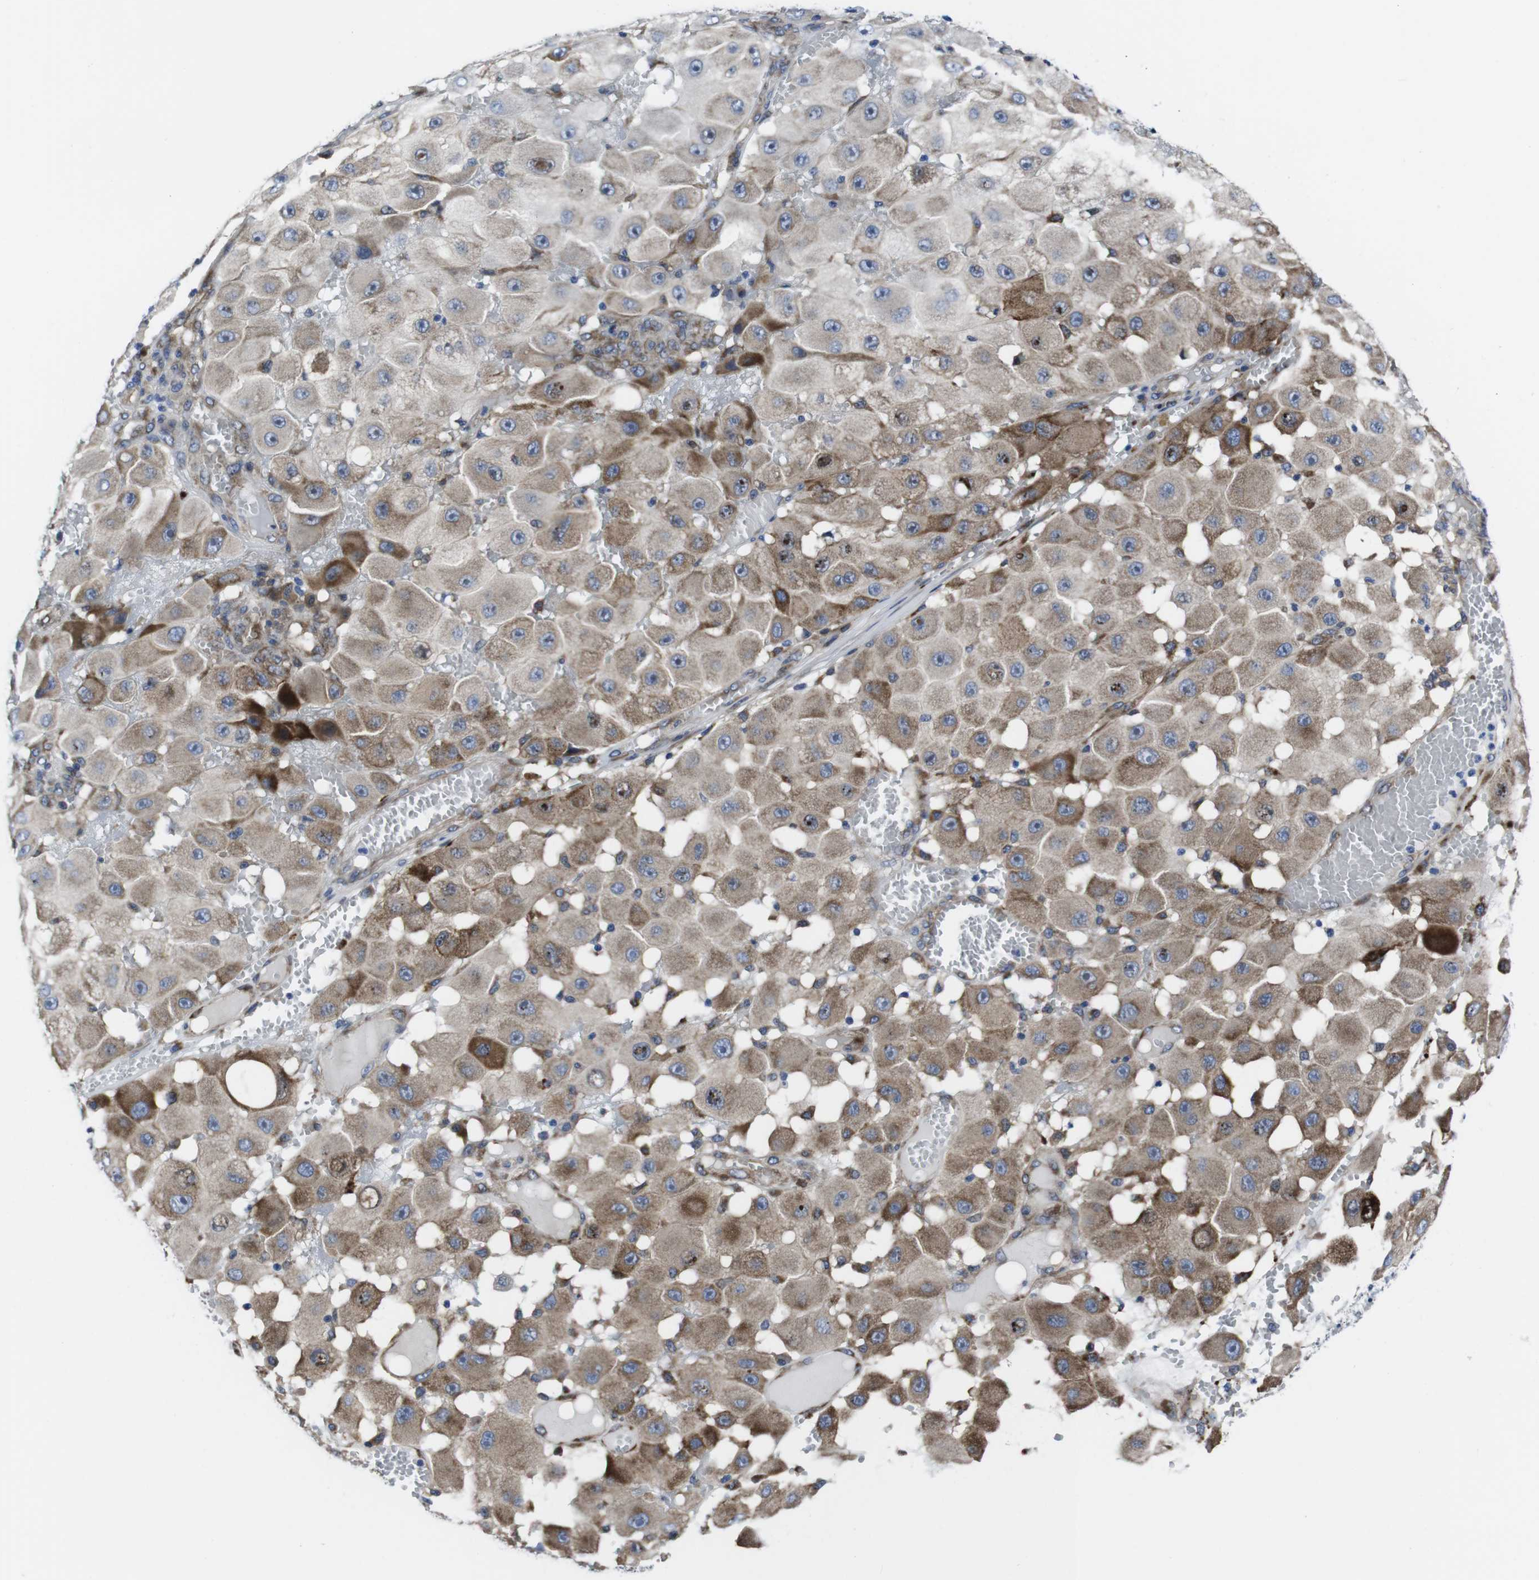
{"staining": {"intensity": "moderate", "quantity": ">75%", "location": "cytoplasmic/membranous"}, "tissue": "melanoma", "cell_type": "Tumor cells", "image_type": "cancer", "snomed": [{"axis": "morphology", "description": "Malignant melanoma, NOS"}, {"axis": "topography", "description": "Skin"}], "caption": "Immunohistochemical staining of human melanoma shows medium levels of moderate cytoplasmic/membranous protein expression in about >75% of tumor cells.", "gene": "EIF4A1", "patient": {"sex": "female", "age": 81}}